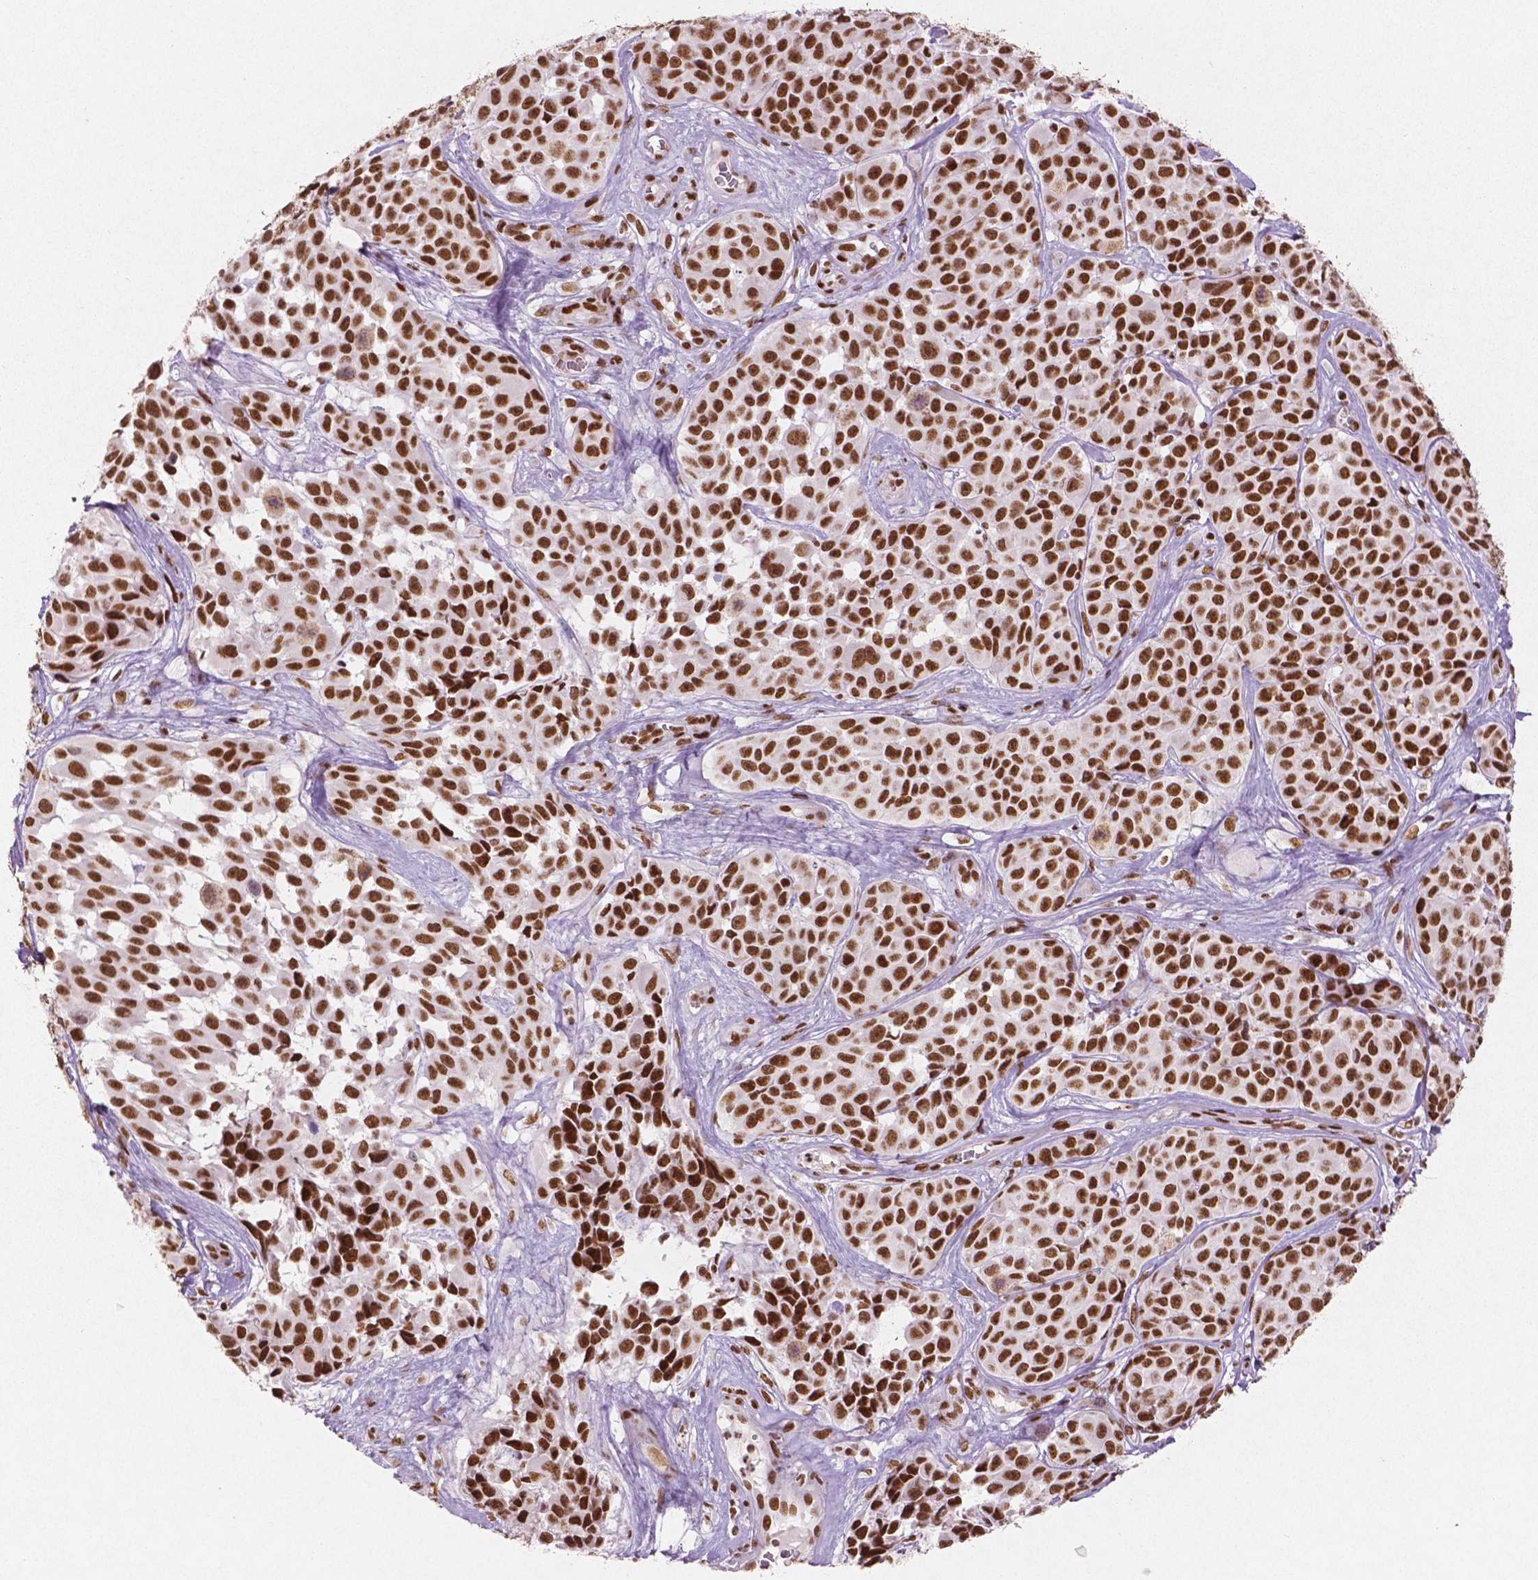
{"staining": {"intensity": "strong", "quantity": ">75%", "location": "nuclear"}, "tissue": "melanoma", "cell_type": "Tumor cells", "image_type": "cancer", "snomed": [{"axis": "morphology", "description": "Malignant melanoma, NOS"}, {"axis": "topography", "description": "Skin"}], "caption": "Immunohistochemistry (DAB) staining of malignant melanoma exhibits strong nuclear protein staining in approximately >75% of tumor cells.", "gene": "BRD4", "patient": {"sex": "female", "age": 88}}